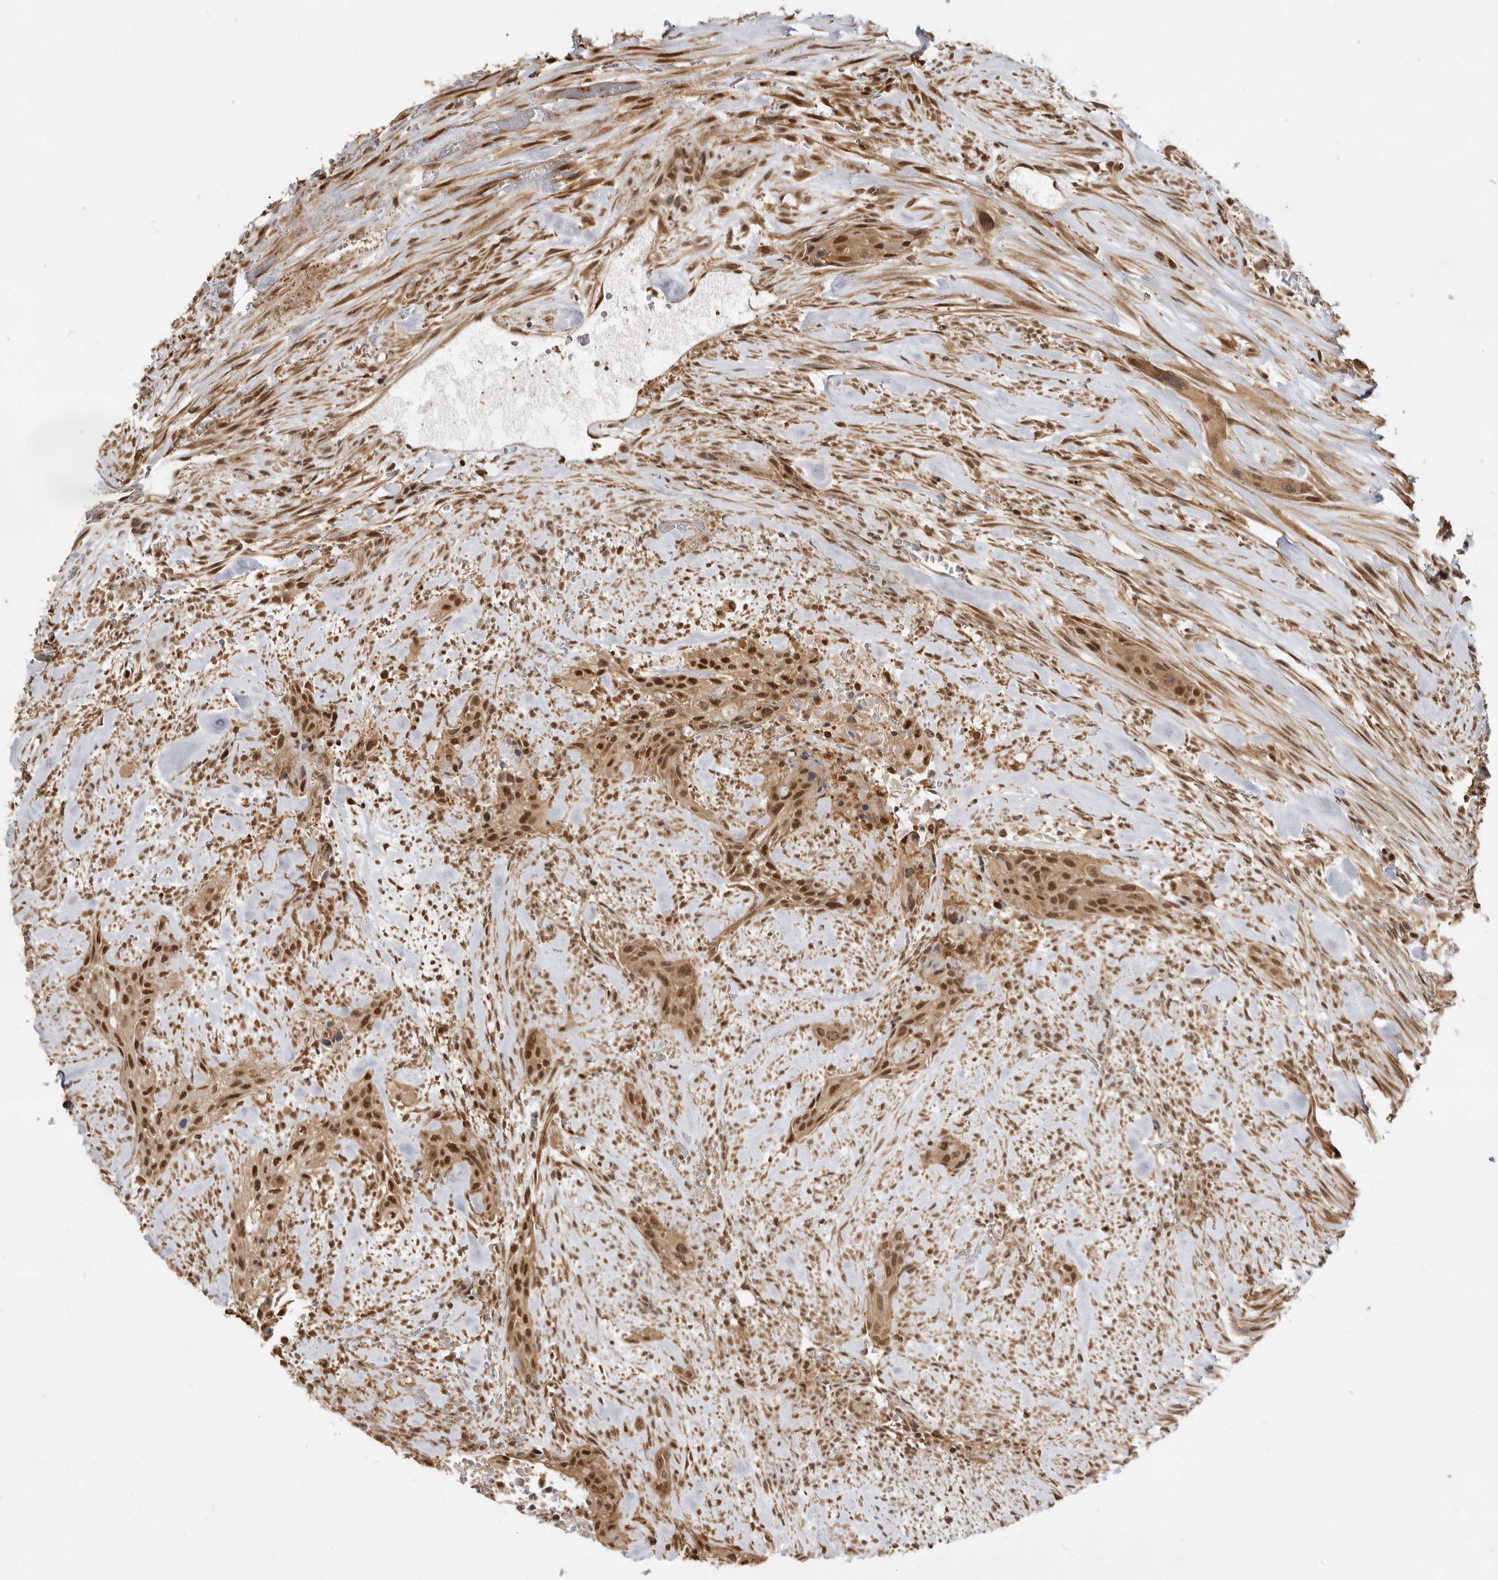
{"staining": {"intensity": "strong", "quantity": ">75%", "location": "cytoplasmic/membranous,nuclear"}, "tissue": "urothelial cancer", "cell_type": "Tumor cells", "image_type": "cancer", "snomed": [{"axis": "morphology", "description": "Urothelial carcinoma, High grade"}, {"axis": "topography", "description": "Urinary bladder"}], "caption": "A histopathology image showing strong cytoplasmic/membranous and nuclear staining in about >75% of tumor cells in urothelial carcinoma (high-grade), as visualized by brown immunohistochemical staining.", "gene": "ADPRS", "patient": {"sex": "male", "age": 35}}